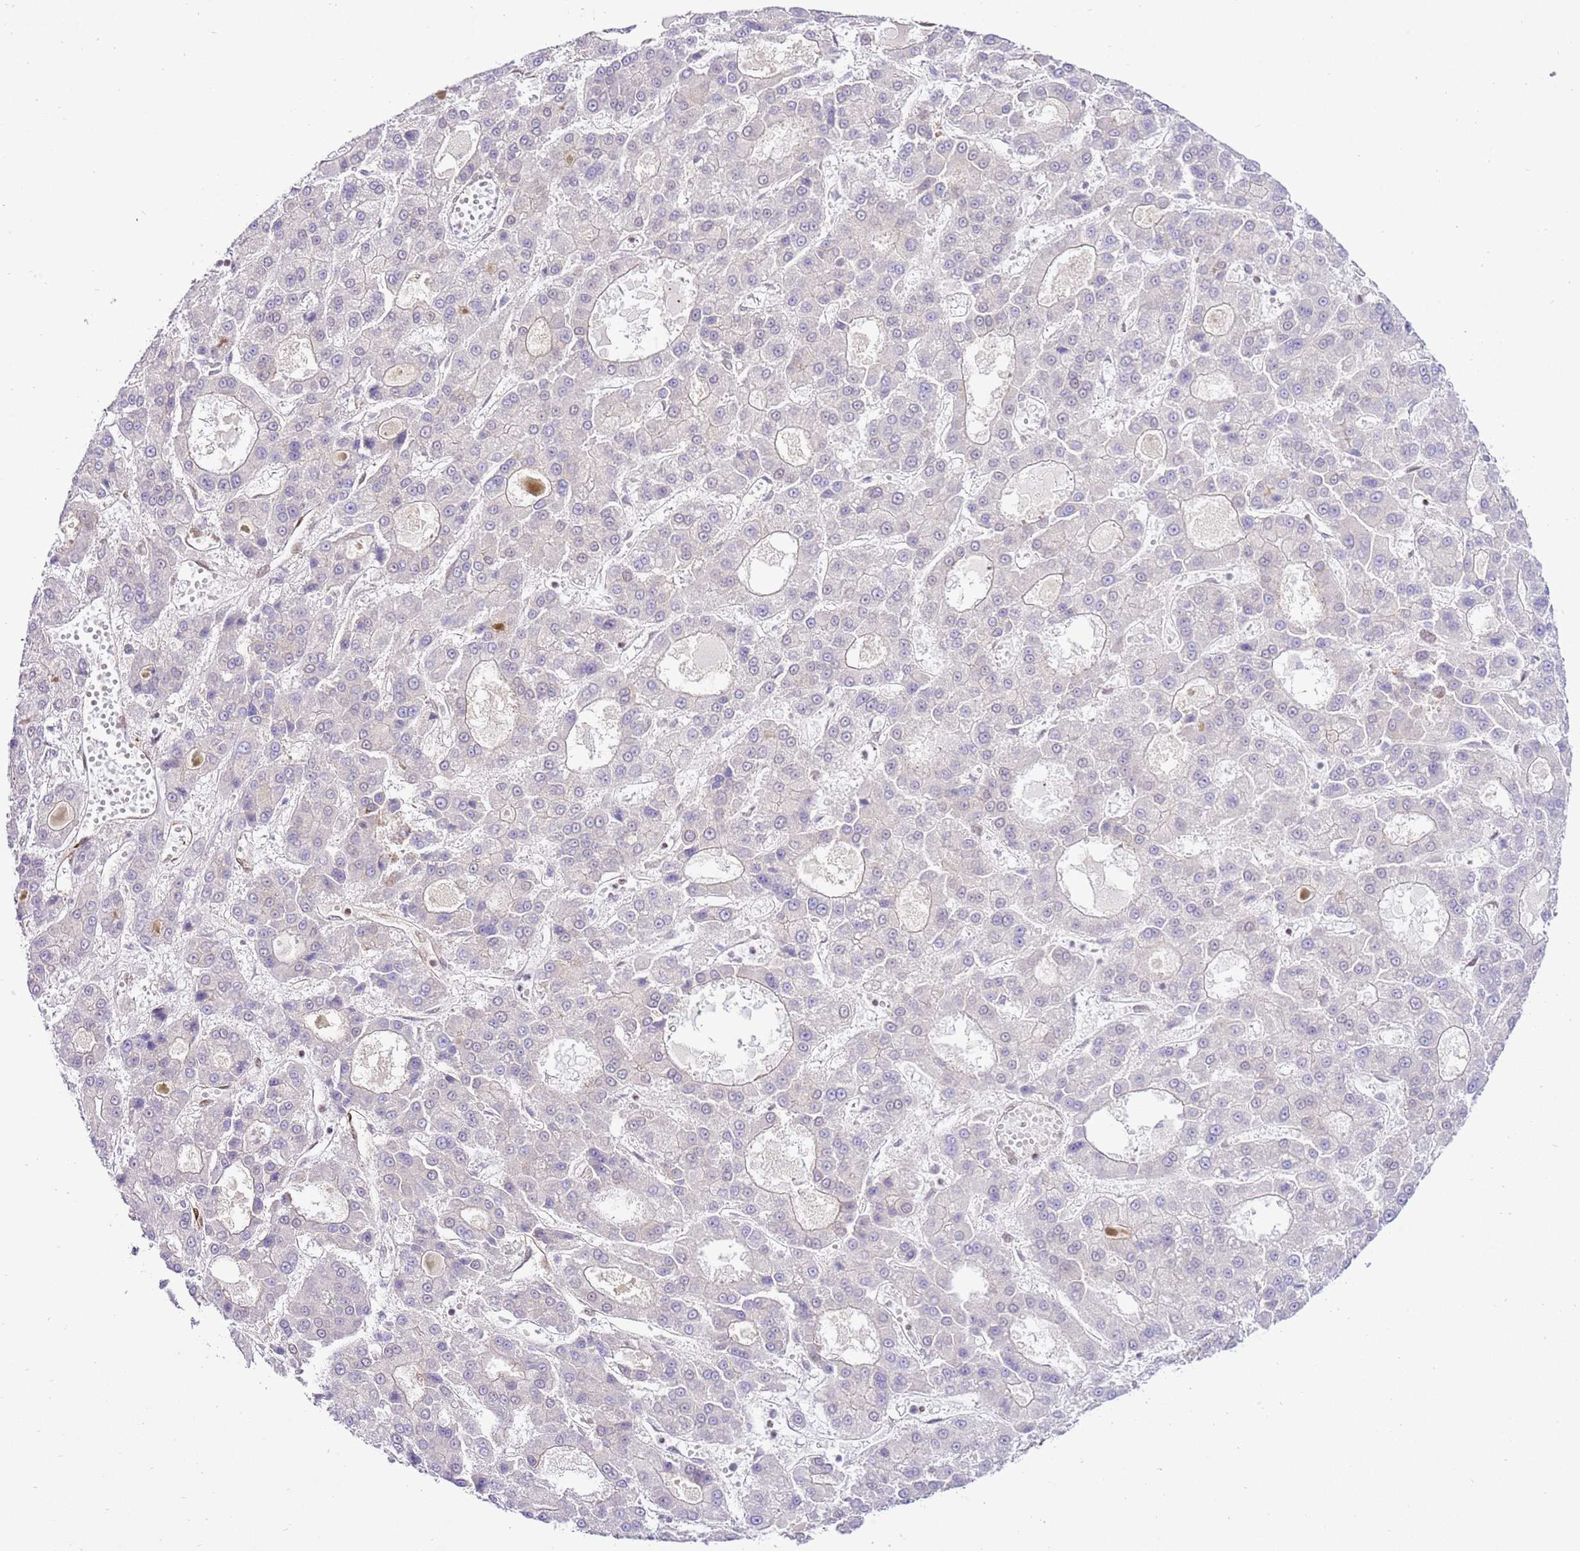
{"staining": {"intensity": "negative", "quantity": "none", "location": "none"}, "tissue": "liver cancer", "cell_type": "Tumor cells", "image_type": "cancer", "snomed": [{"axis": "morphology", "description": "Carcinoma, Hepatocellular, NOS"}, {"axis": "topography", "description": "Liver"}], "caption": "The immunohistochemistry (IHC) histopathology image has no significant staining in tumor cells of hepatocellular carcinoma (liver) tissue.", "gene": "TRIM37", "patient": {"sex": "male", "age": 70}}